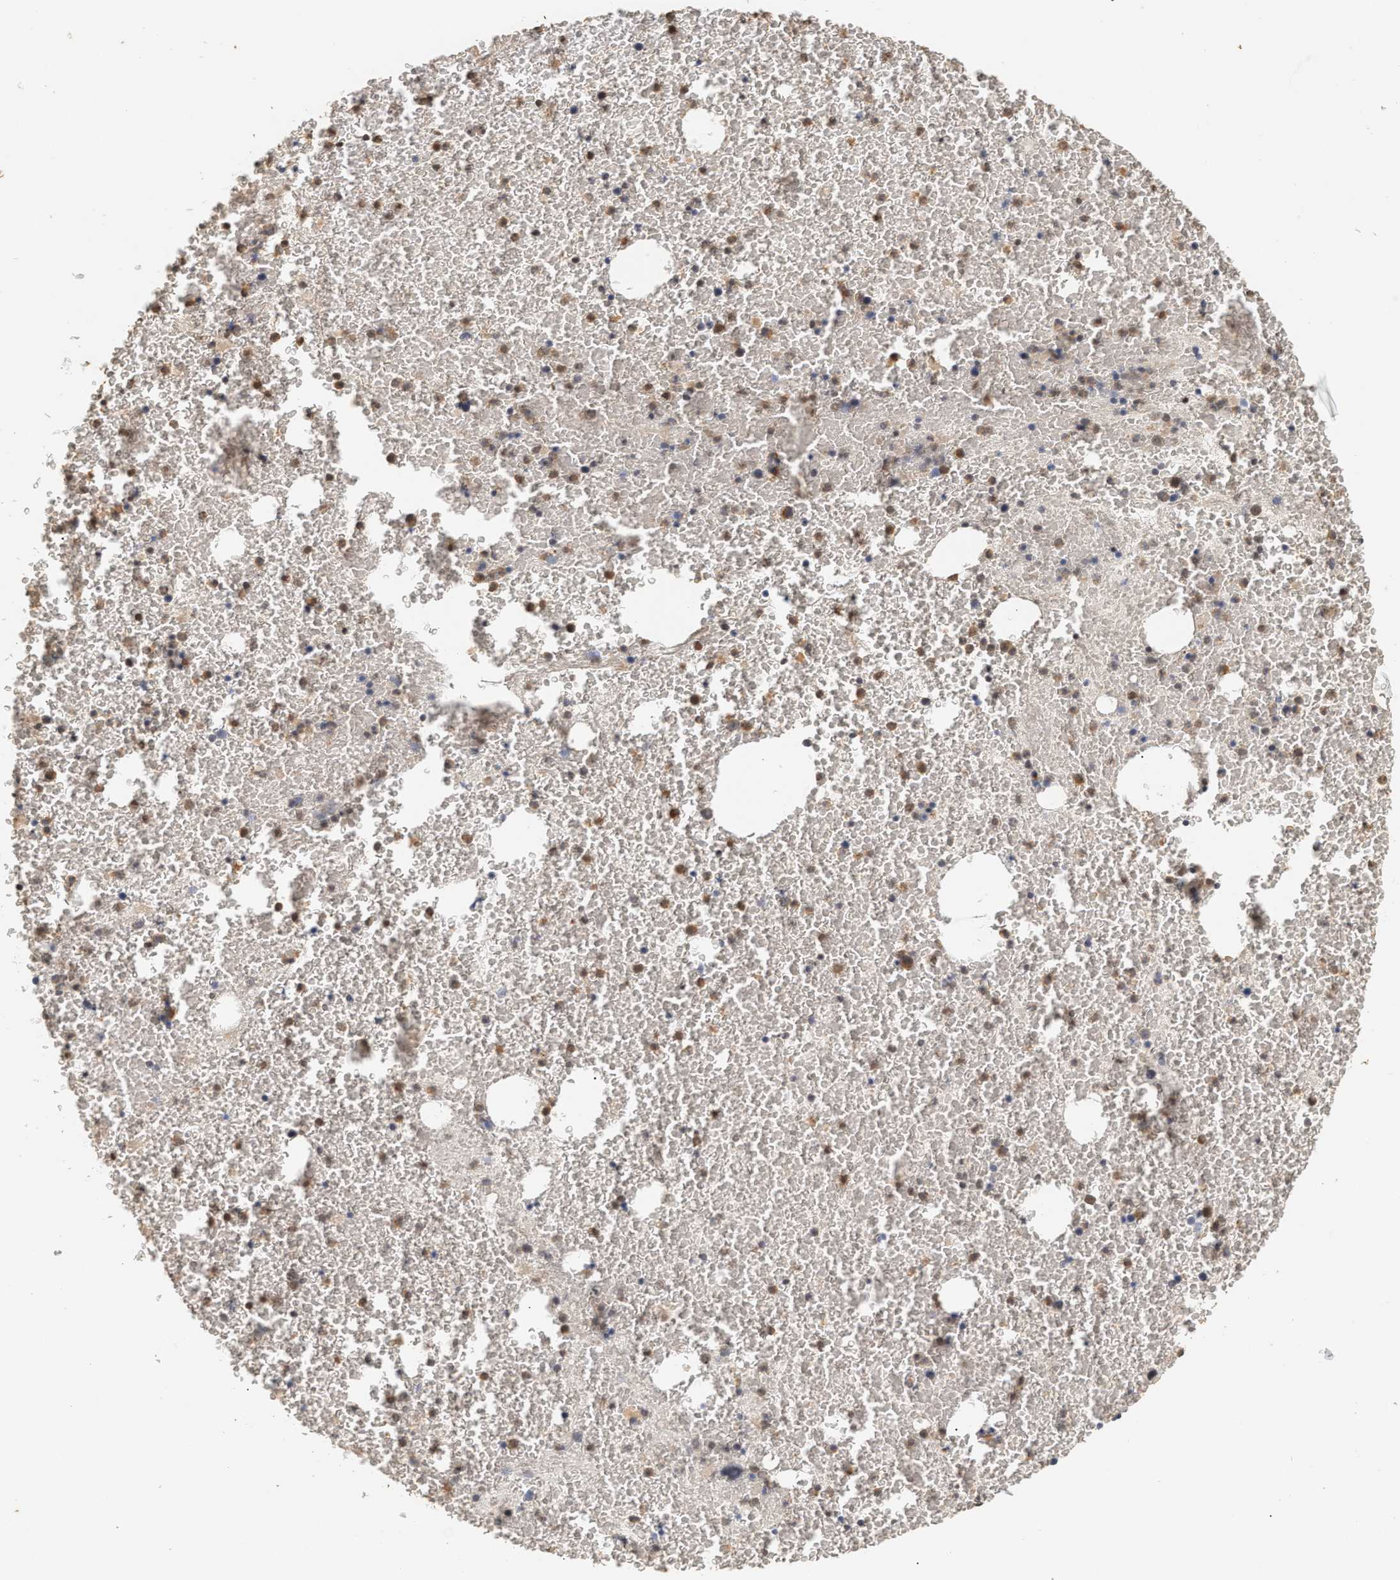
{"staining": {"intensity": "weak", "quantity": "25%-75%", "location": "cytoplasmic/membranous,nuclear"}, "tissue": "bone marrow", "cell_type": "Hematopoietic cells", "image_type": "normal", "snomed": [{"axis": "morphology", "description": "Normal tissue, NOS"}, {"axis": "morphology", "description": "Inflammation, NOS"}, {"axis": "topography", "description": "Bone marrow"}], "caption": "Hematopoietic cells exhibit low levels of weak cytoplasmic/membranous,nuclear staining in approximately 25%-75% of cells in unremarkable human bone marrow. (DAB IHC with brightfield microscopy, high magnification).", "gene": "PLXND1", "patient": {"sex": "male", "age": 47}}